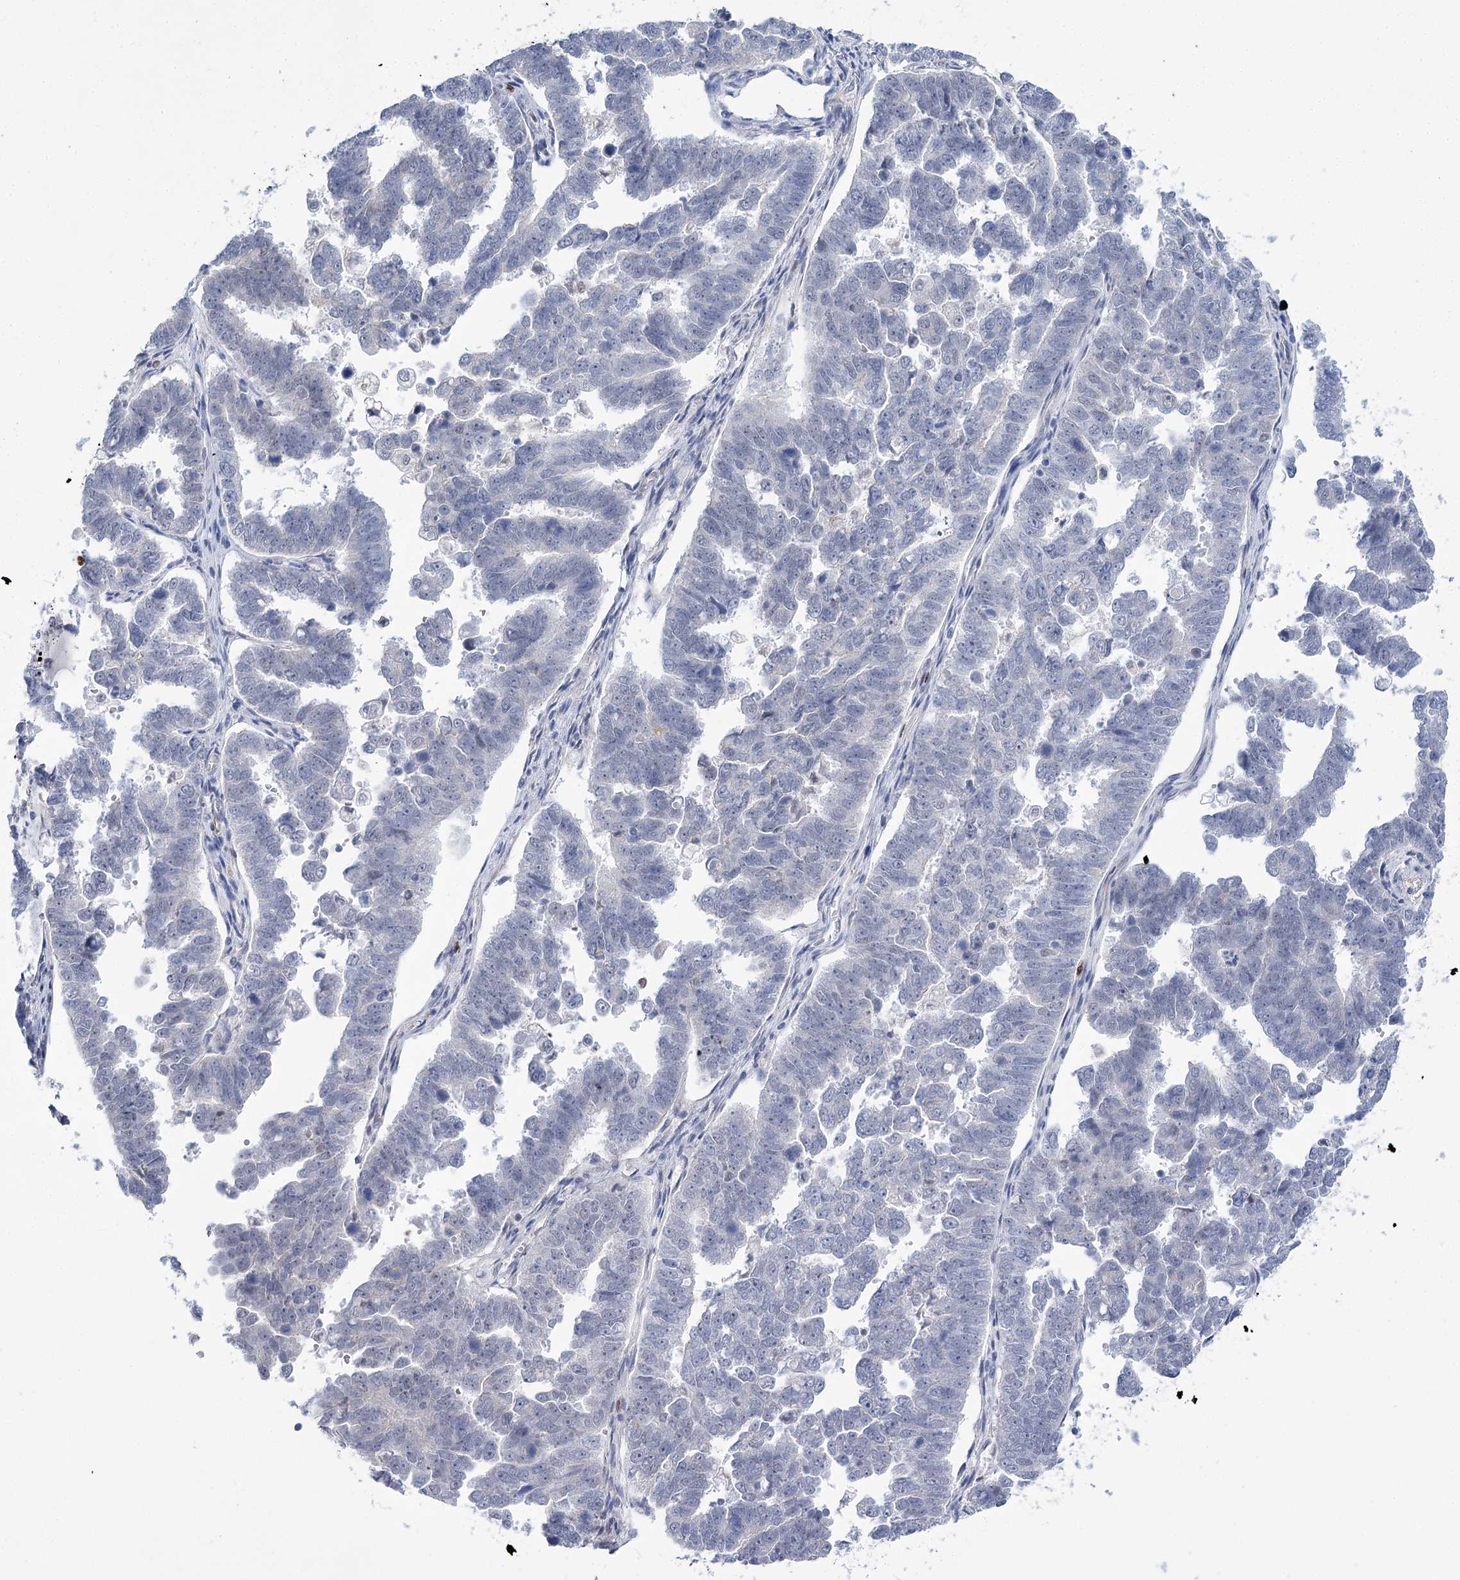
{"staining": {"intensity": "negative", "quantity": "none", "location": "none"}, "tissue": "endometrial cancer", "cell_type": "Tumor cells", "image_type": "cancer", "snomed": [{"axis": "morphology", "description": "Adenocarcinoma, NOS"}, {"axis": "topography", "description": "Endometrium"}], "caption": "Immunohistochemical staining of human endometrial adenocarcinoma demonstrates no significant staining in tumor cells.", "gene": "THAP6", "patient": {"sex": "female", "age": 75}}